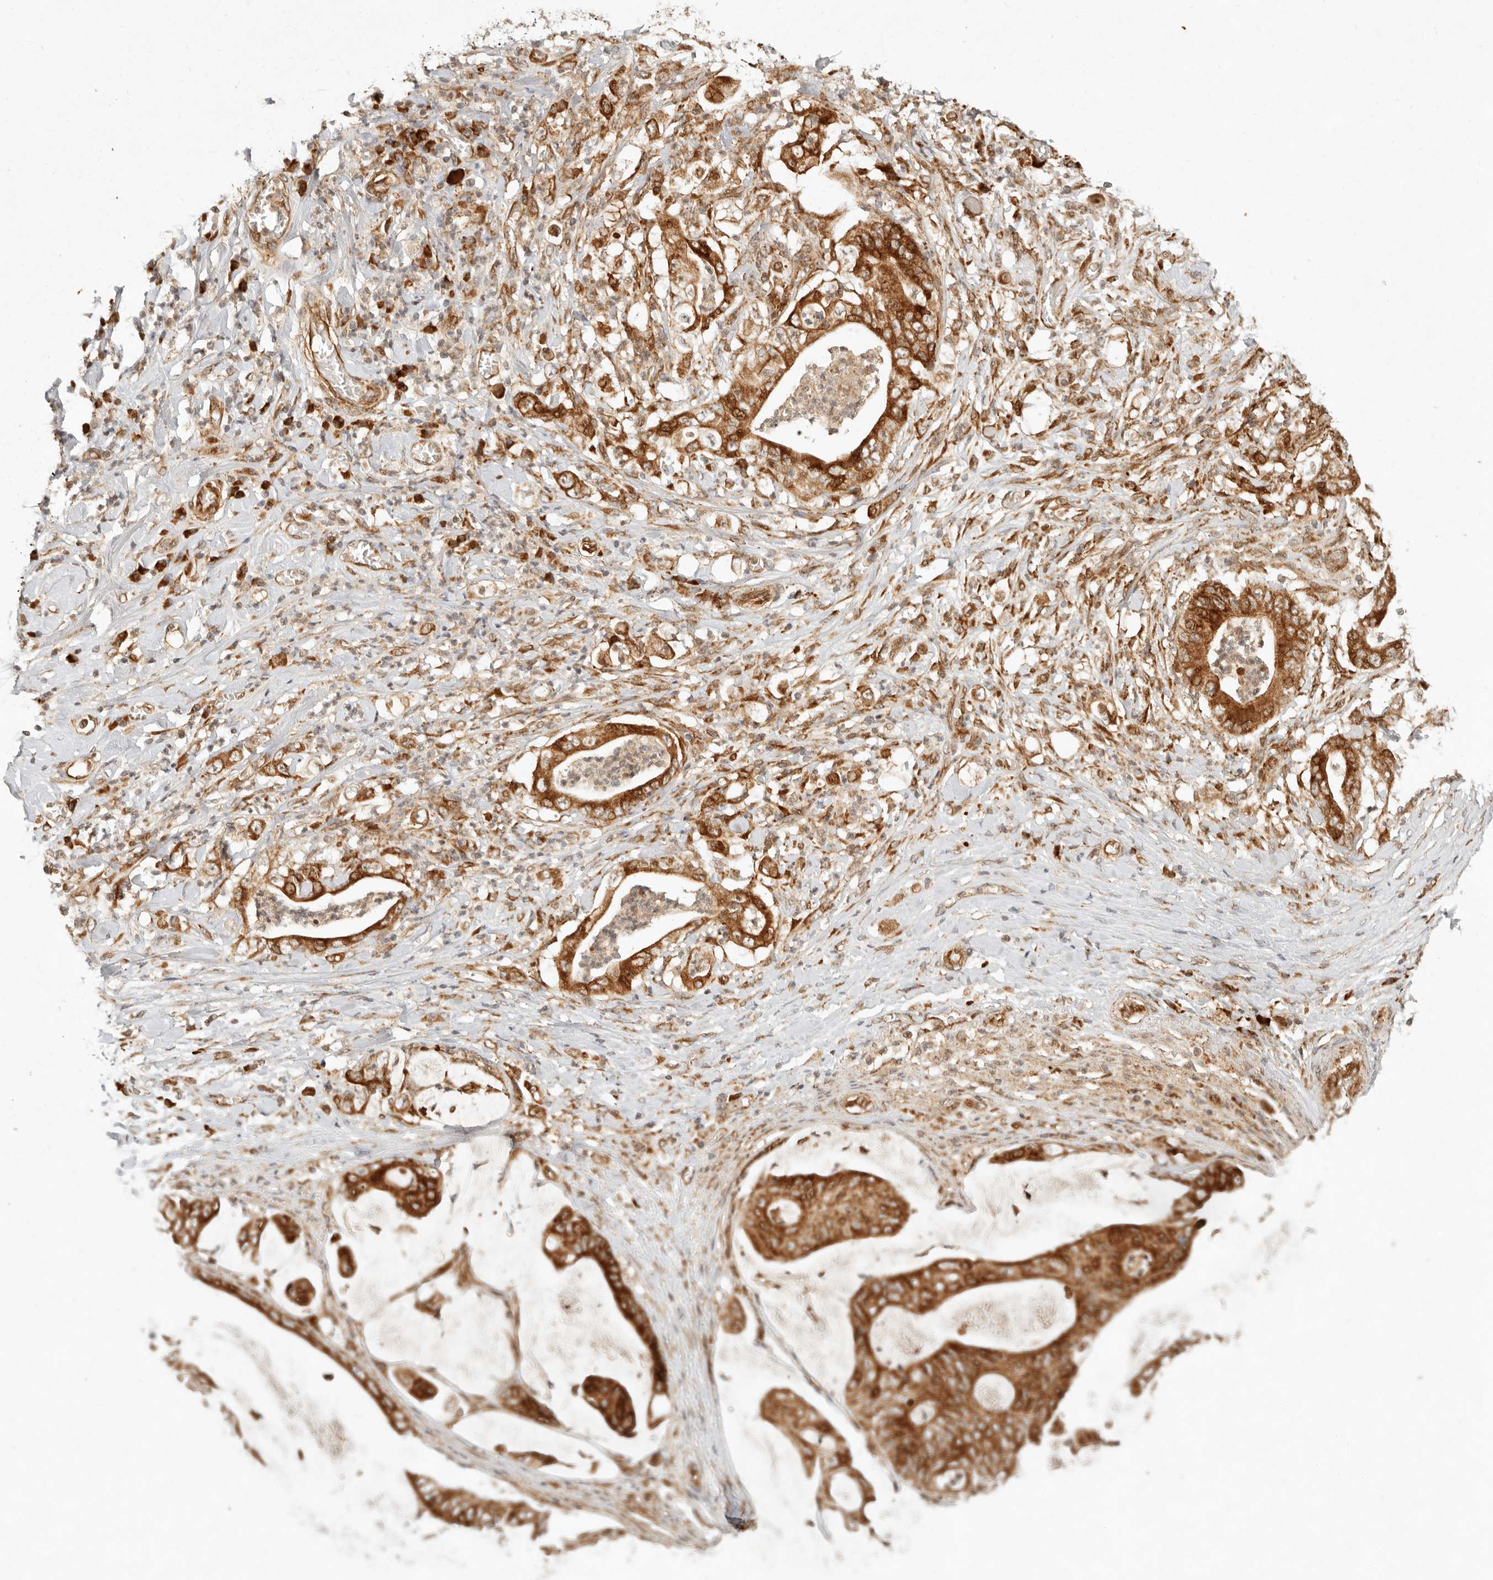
{"staining": {"intensity": "strong", "quantity": ">75%", "location": "cytoplasmic/membranous"}, "tissue": "stomach cancer", "cell_type": "Tumor cells", "image_type": "cancer", "snomed": [{"axis": "morphology", "description": "Adenocarcinoma, NOS"}, {"axis": "topography", "description": "Stomach"}], "caption": "Immunohistochemical staining of stomach cancer displays high levels of strong cytoplasmic/membranous expression in about >75% of tumor cells.", "gene": "KLHL38", "patient": {"sex": "female", "age": 73}}